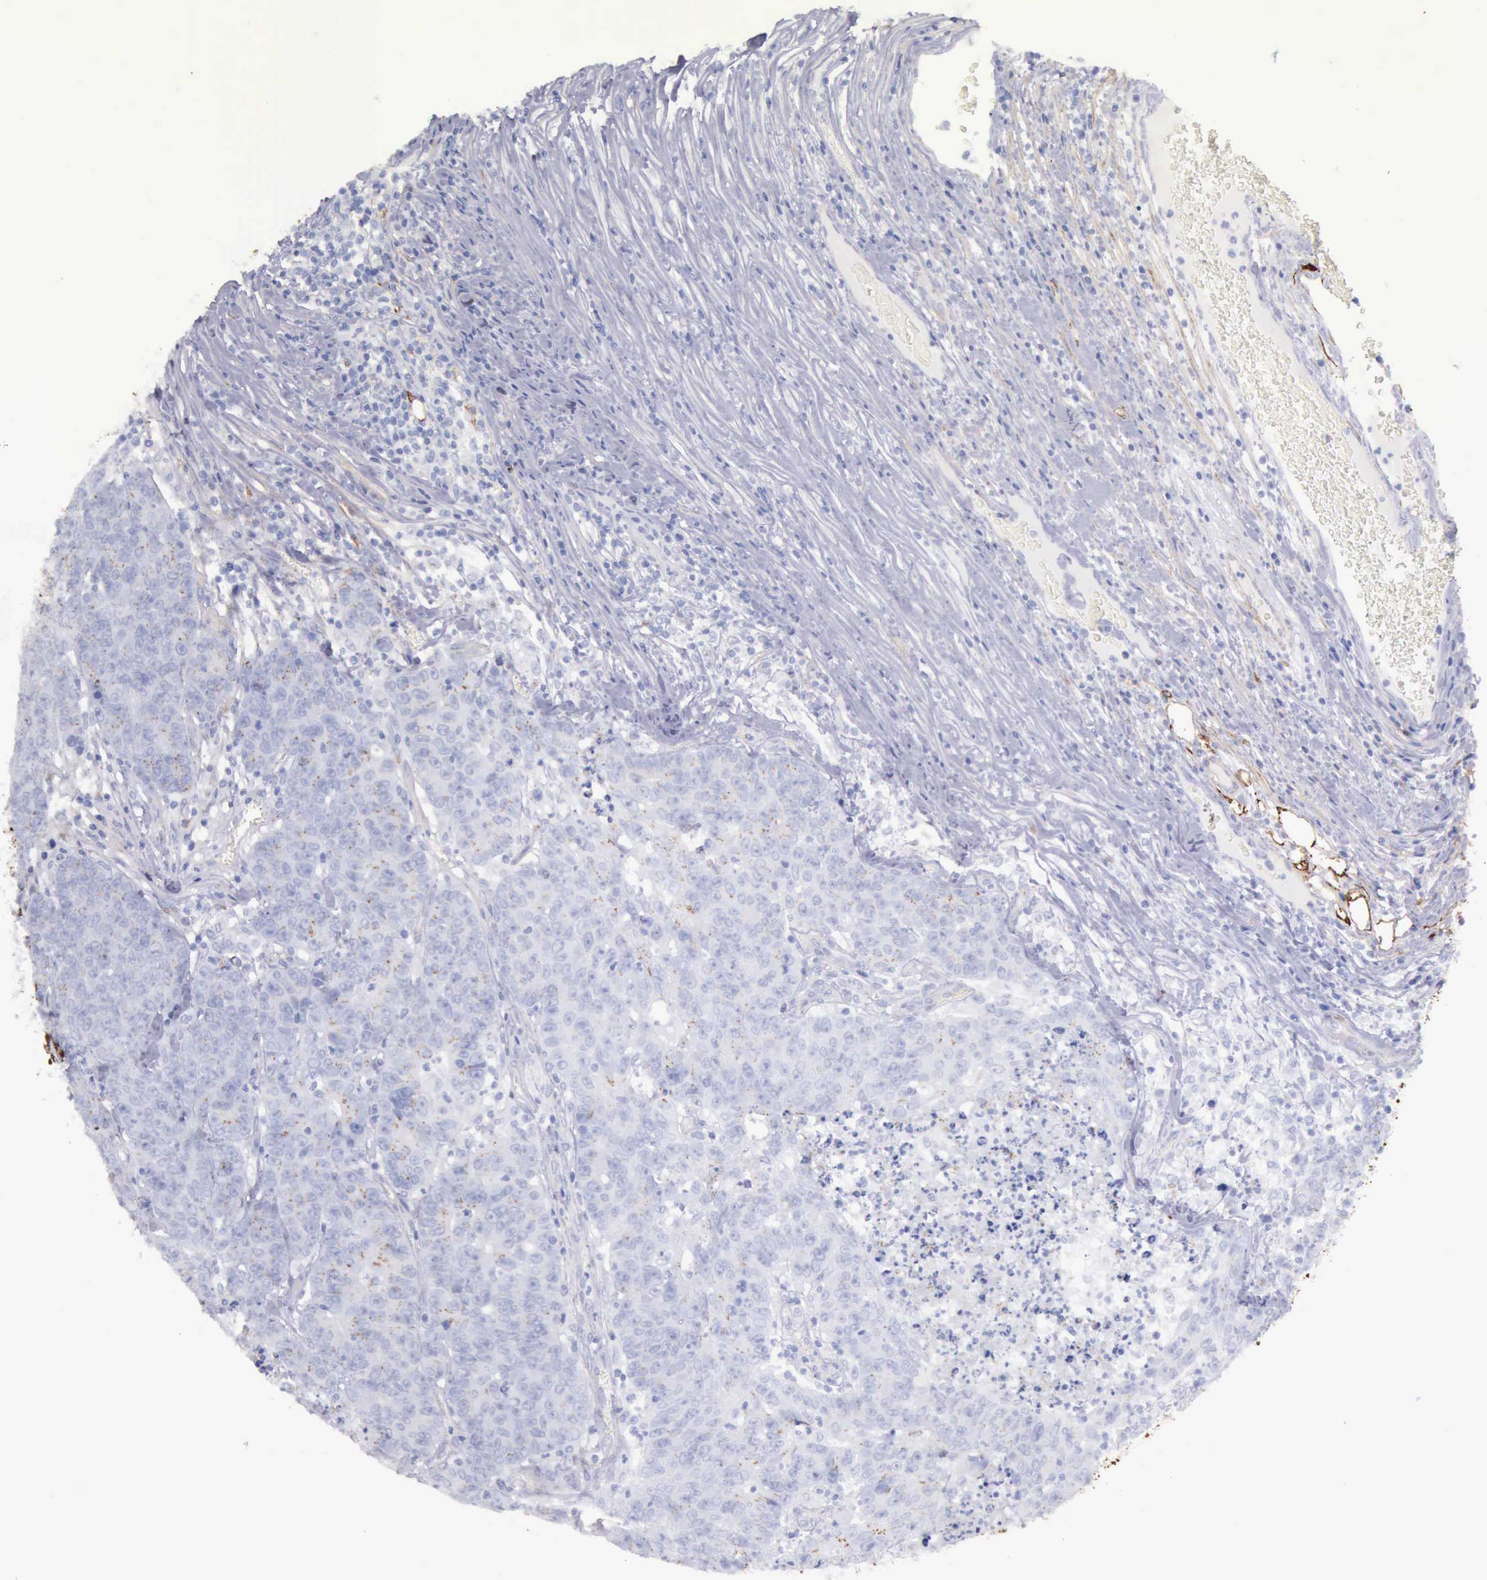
{"staining": {"intensity": "negative", "quantity": "none", "location": "none"}, "tissue": "colorectal cancer", "cell_type": "Tumor cells", "image_type": "cancer", "snomed": [{"axis": "morphology", "description": "Adenocarcinoma, NOS"}, {"axis": "topography", "description": "Colon"}], "caption": "This is an immunohistochemistry (IHC) histopathology image of human colorectal cancer (adenocarcinoma). There is no positivity in tumor cells.", "gene": "AOC3", "patient": {"sex": "female", "age": 53}}